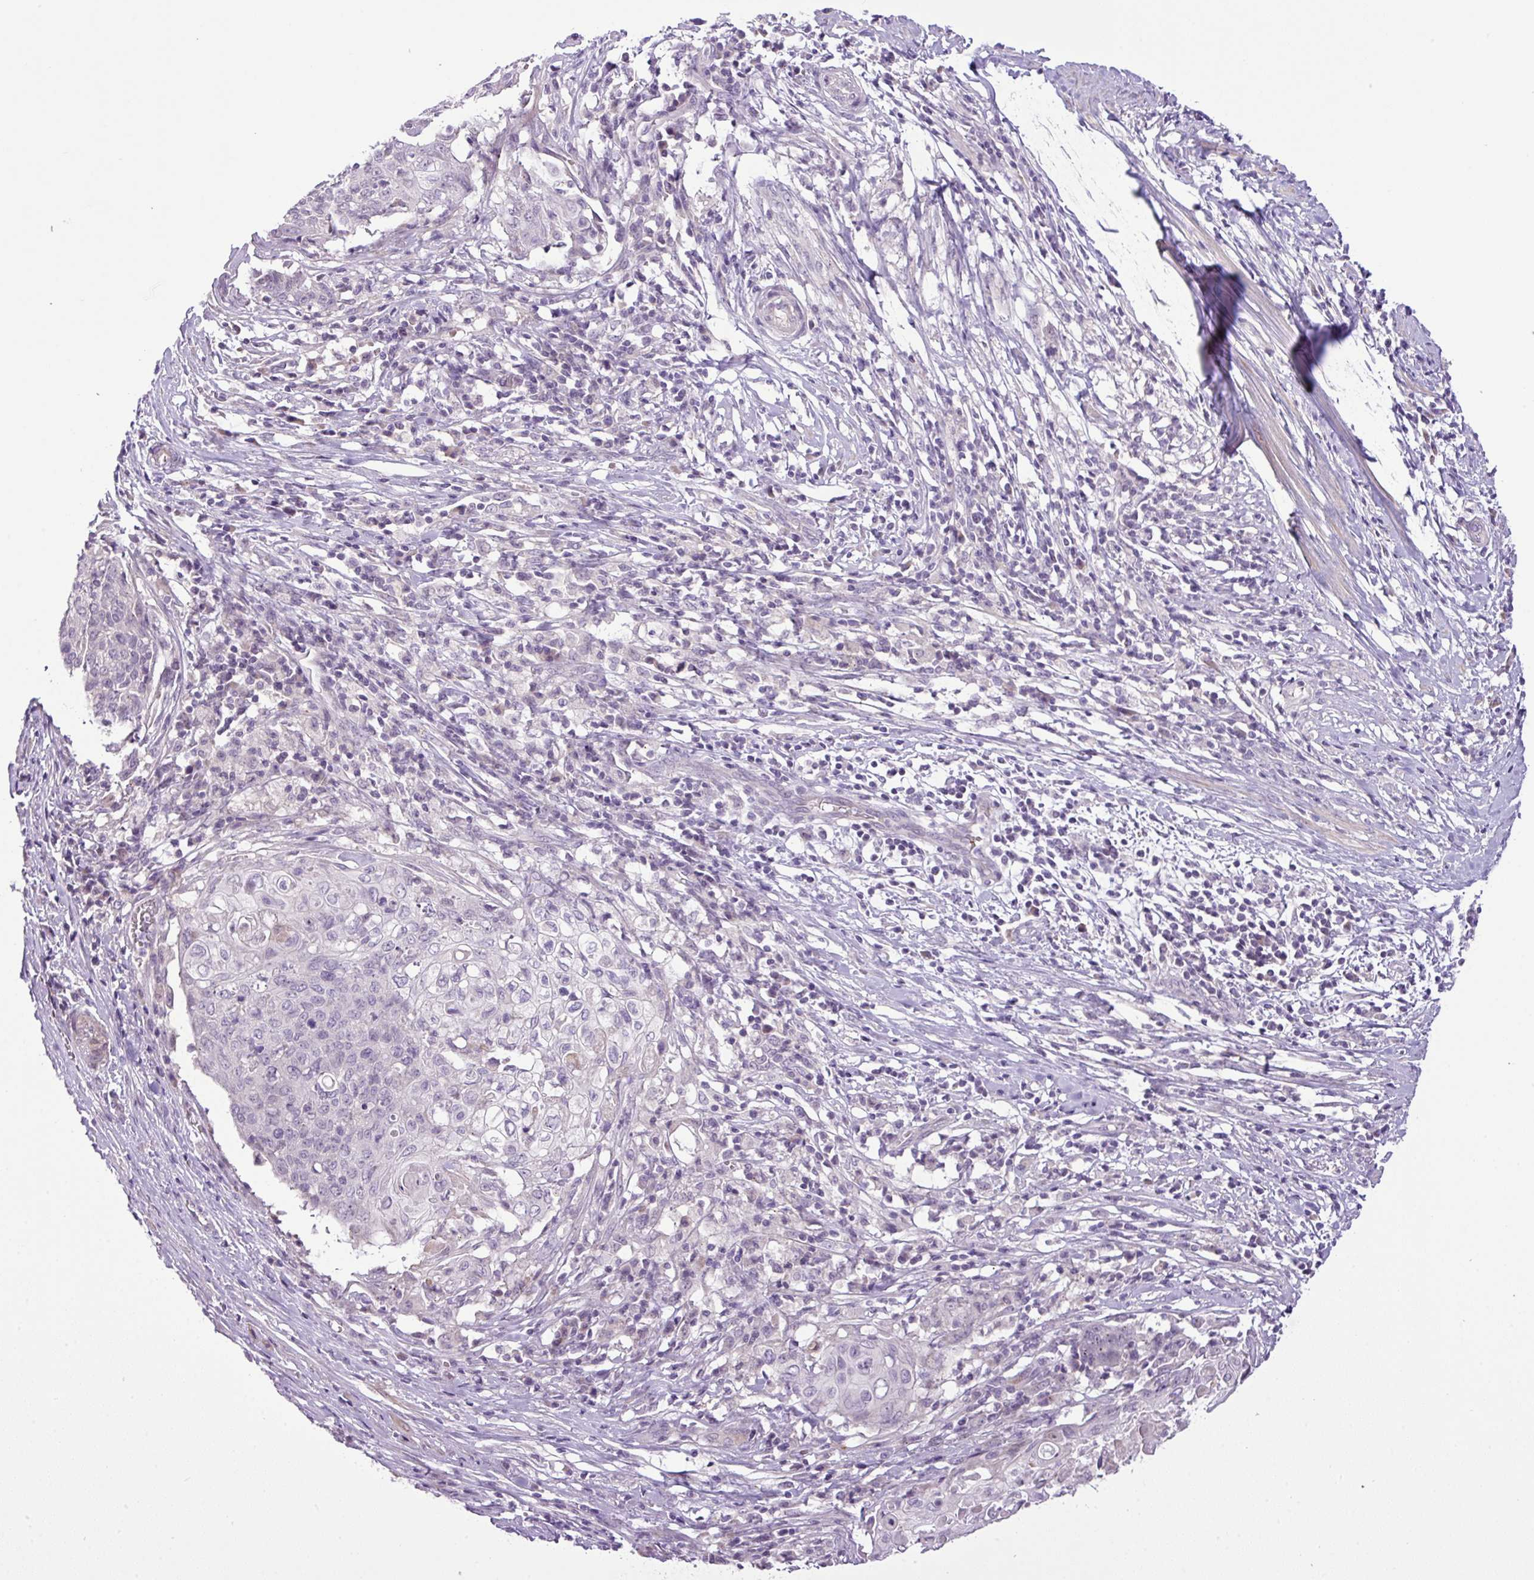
{"staining": {"intensity": "negative", "quantity": "none", "location": "none"}, "tissue": "cervical cancer", "cell_type": "Tumor cells", "image_type": "cancer", "snomed": [{"axis": "morphology", "description": "Squamous cell carcinoma, NOS"}, {"axis": "topography", "description": "Cervix"}], "caption": "Tumor cells are negative for brown protein staining in squamous cell carcinoma (cervical).", "gene": "DNAJB13", "patient": {"sex": "female", "age": 39}}